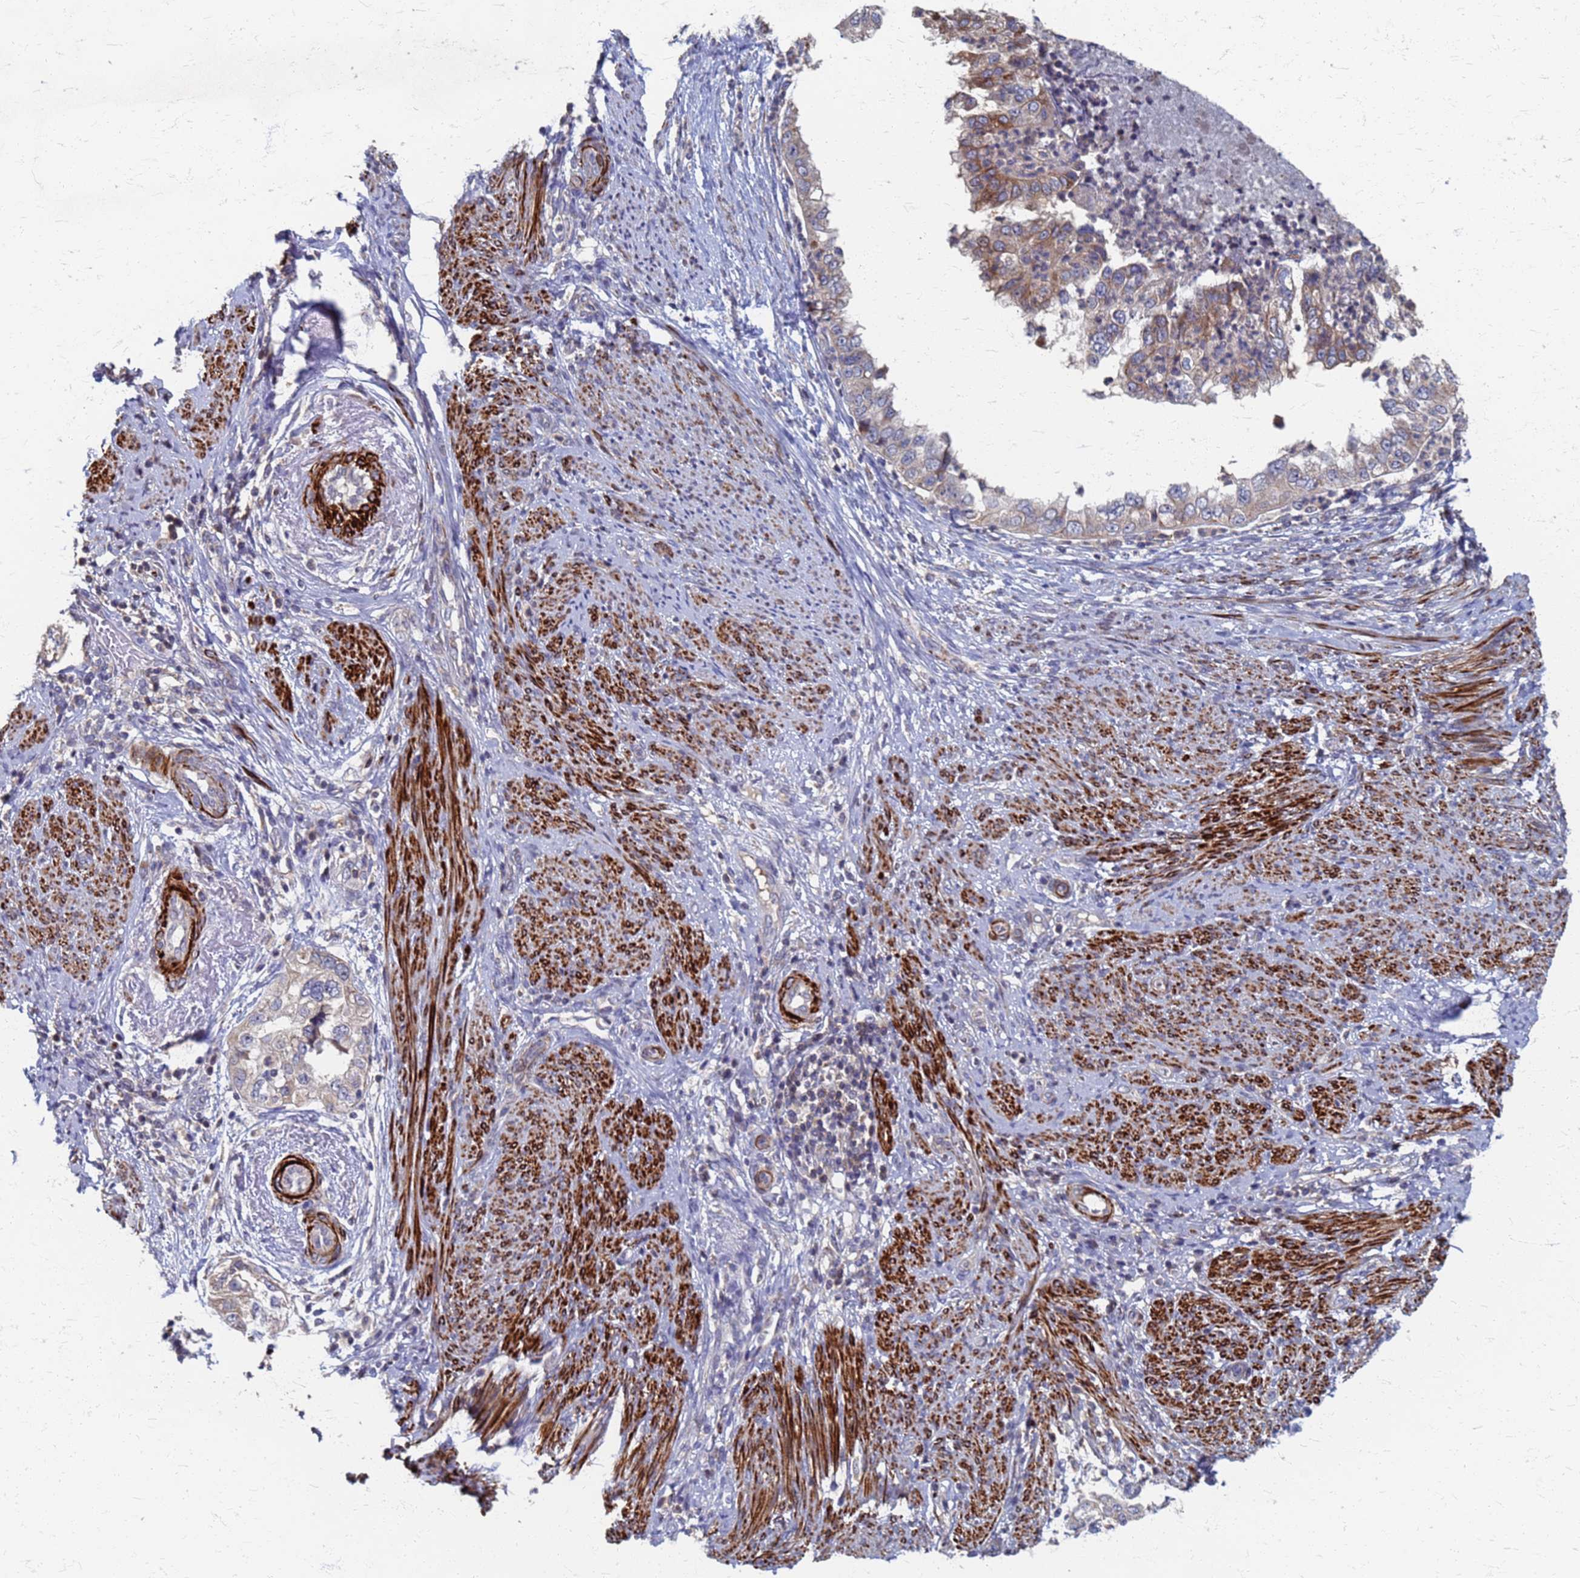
{"staining": {"intensity": "weak", "quantity": ">75%", "location": "cytoplasmic/membranous"}, "tissue": "endometrial cancer", "cell_type": "Tumor cells", "image_type": "cancer", "snomed": [{"axis": "morphology", "description": "Adenocarcinoma, NOS"}, {"axis": "topography", "description": "Endometrium"}], "caption": "This is a micrograph of immunohistochemistry (IHC) staining of endometrial cancer (adenocarcinoma), which shows weak expression in the cytoplasmic/membranous of tumor cells.", "gene": "ATPAF1", "patient": {"sex": "female", "age": 85}}